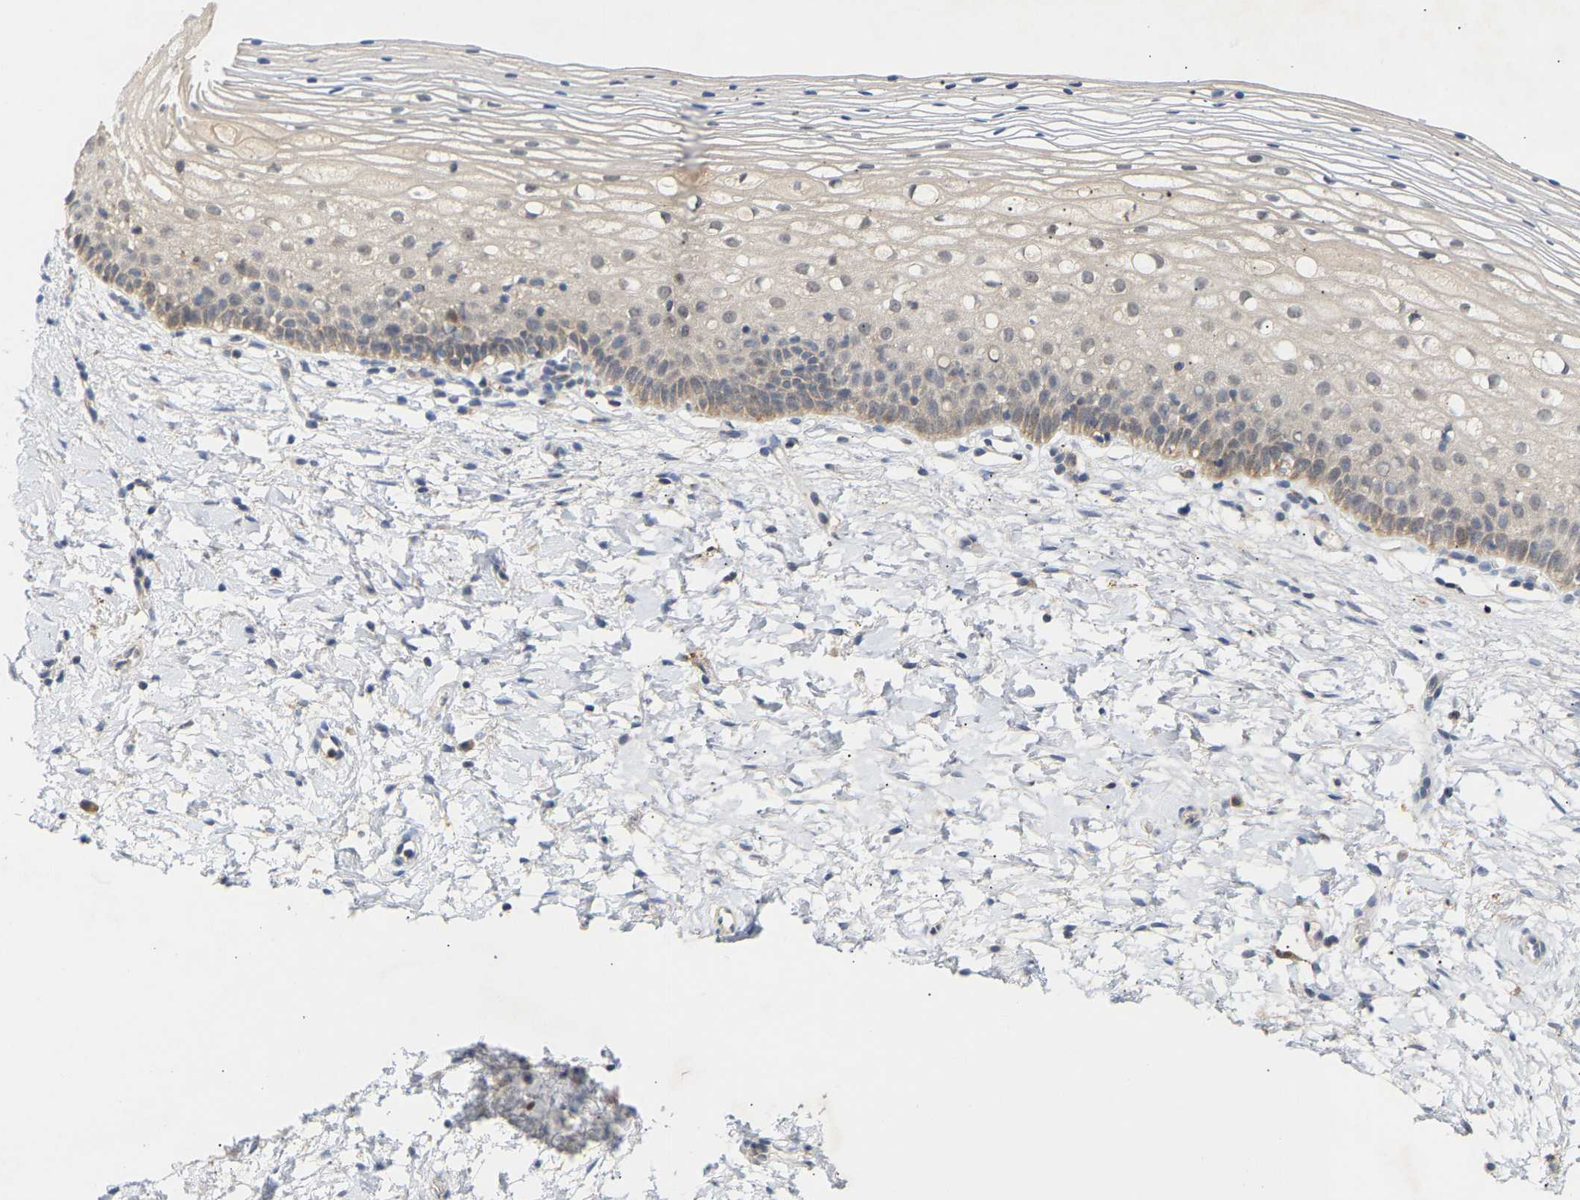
{"staining": {"intensity": "weak", "quantity": "<25%", "location": "cytoplasmic/membranous"}, "tissue": "cervix", "cell_type": "Squamous epithelial cells", "image_type": "normal", "snomed": [{"axis": "morphology", "description": "Normal tissue, NOS"}, {"axis": "topography", "description": "Cervix"}], "caption": "High magnification brightfield microscopy of benign cervix stained with DAB (3,3'-diaminobenzidine) (brown) and counterstained with hematoxylin (blue): squamous epithelial cells show no significant positivity.", "gene": "TPMT", "patient": {"sex": "female", "age": 72}}